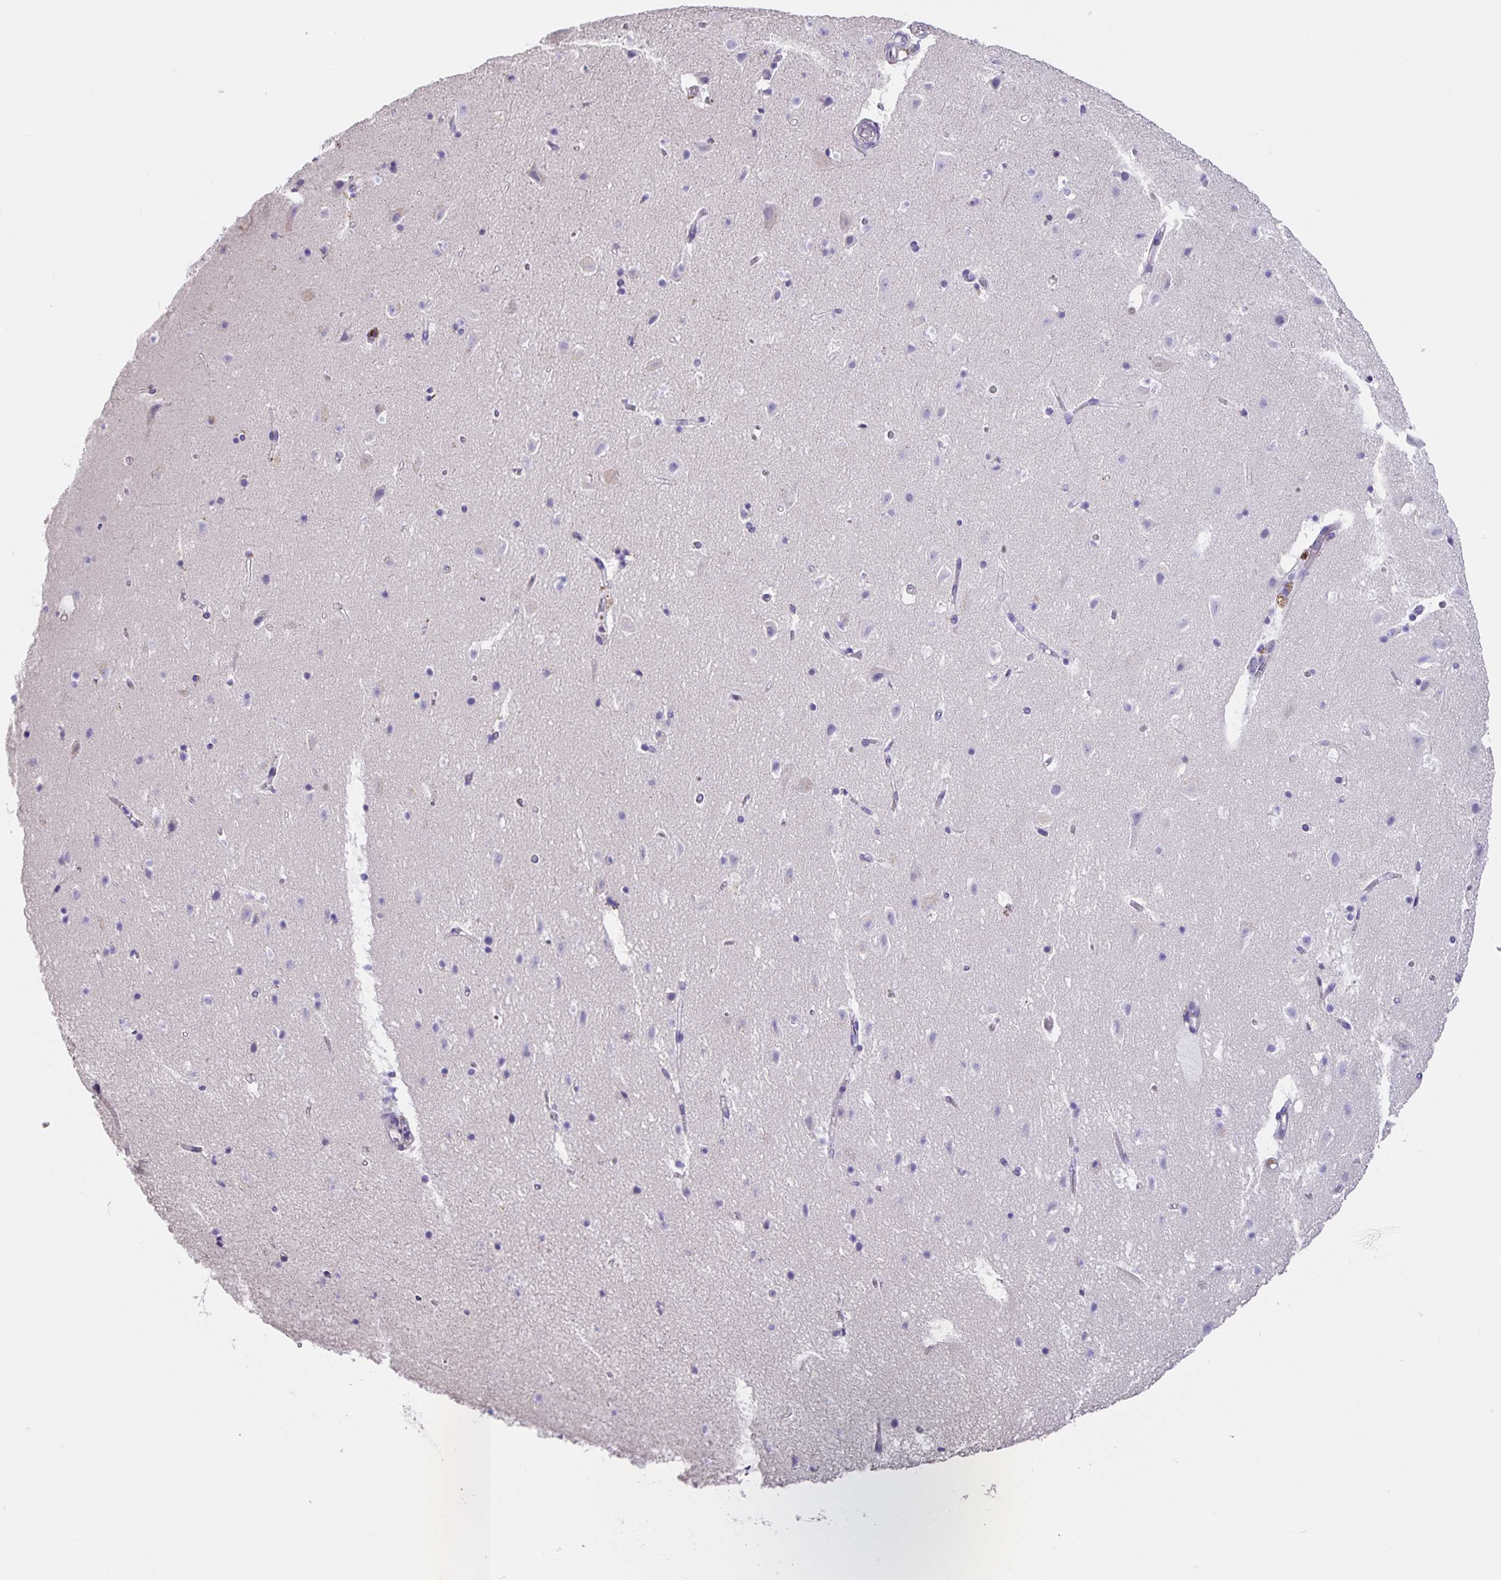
{"staining": {"intensity": "negative", "quantity": "none", "location": "none"}, "tissue": "cerebral cortex", "cell_type": "Endothelial cells", "image_type": "normal", "snomed": [{"axis": "morphology", "description": "Normal tissue, NOS"}, {"axis": "topography", "description": "Cerebral cortex"}], "caption": "Immunohistochemical staining of benign human cerebral cortex shows no significant positivity in endothelial cells.", "gene": "PRR36", "patient": {"sex": "female", "age": 42}}